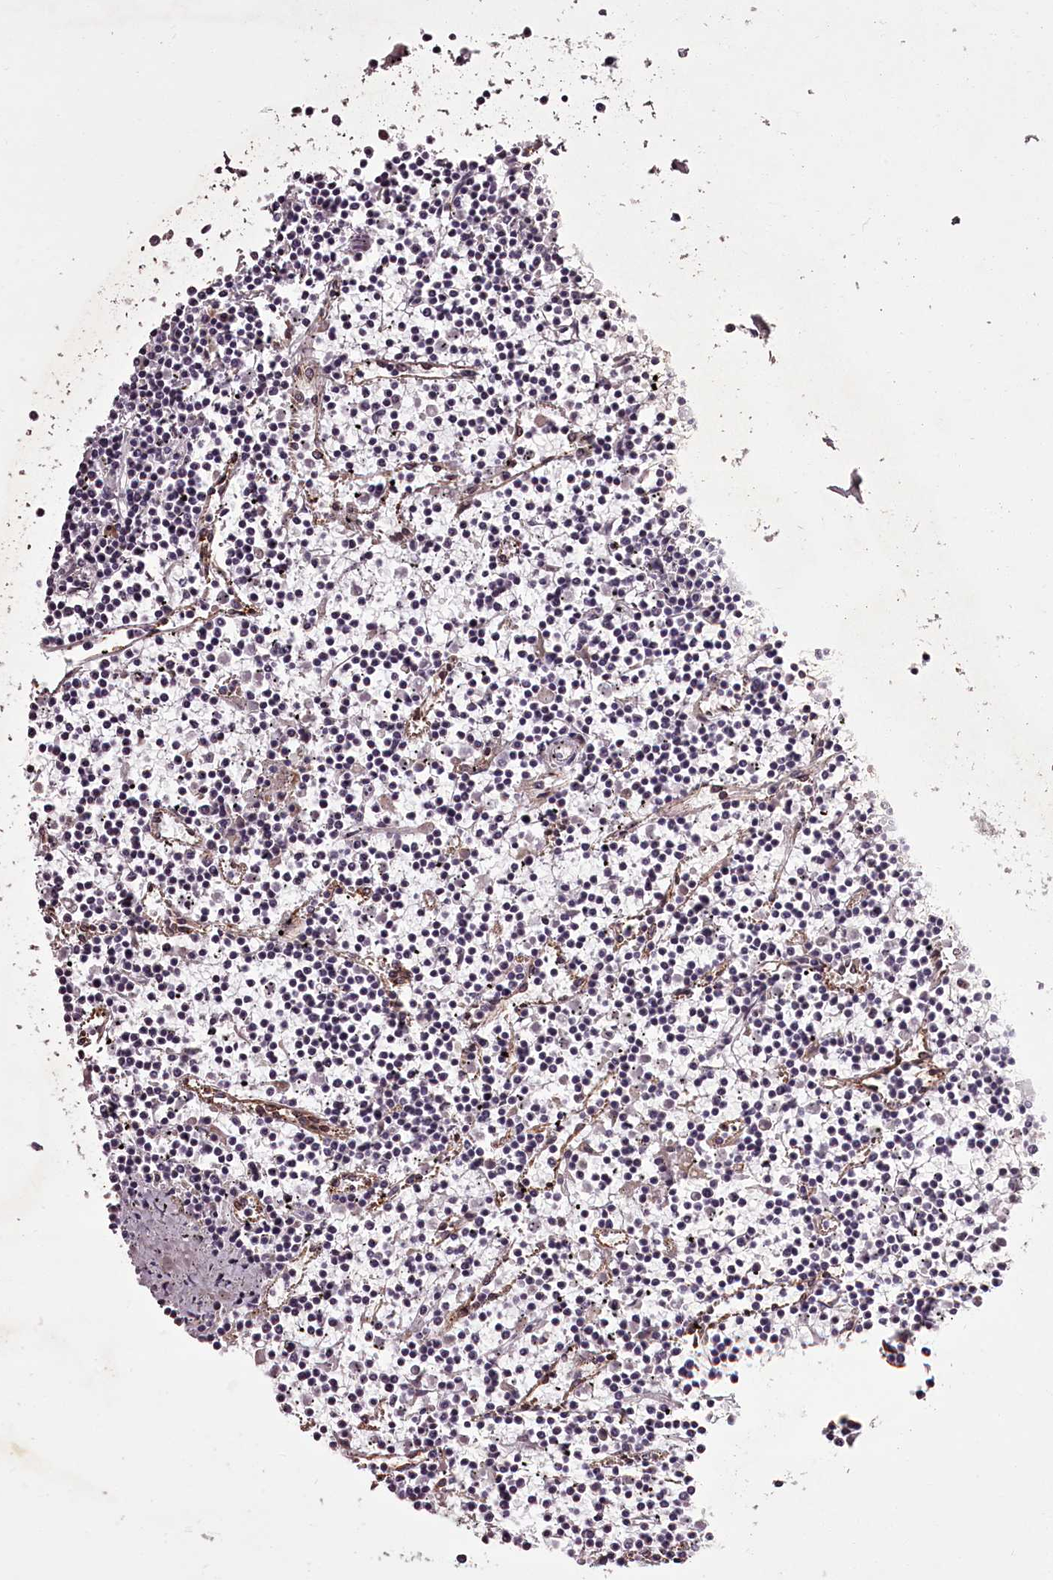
{"staining": {"intensity": "negative", "quantity": "none", "location": "none"}, "tissue": "lymphoma", "cell_type": "Tumor cells", "image_type": "cancer", "snomed": [{"axis": "morphology", "description": "Malignant lymphoma, non-Hodgkin's type, Low grade"}, {"axis": "topography", "description": "Spleen"}], "caption": "DAB immunohistochemical staining of lymphoma shows no significant expression in tumor cells. (Brightfield microscopy of DAB (3,3'-diaminobenzidine) immunohistochemistry (IHC) at high magnification).", "gene": "CCDC92", "patient": {"sex": "female", "age": 19}}